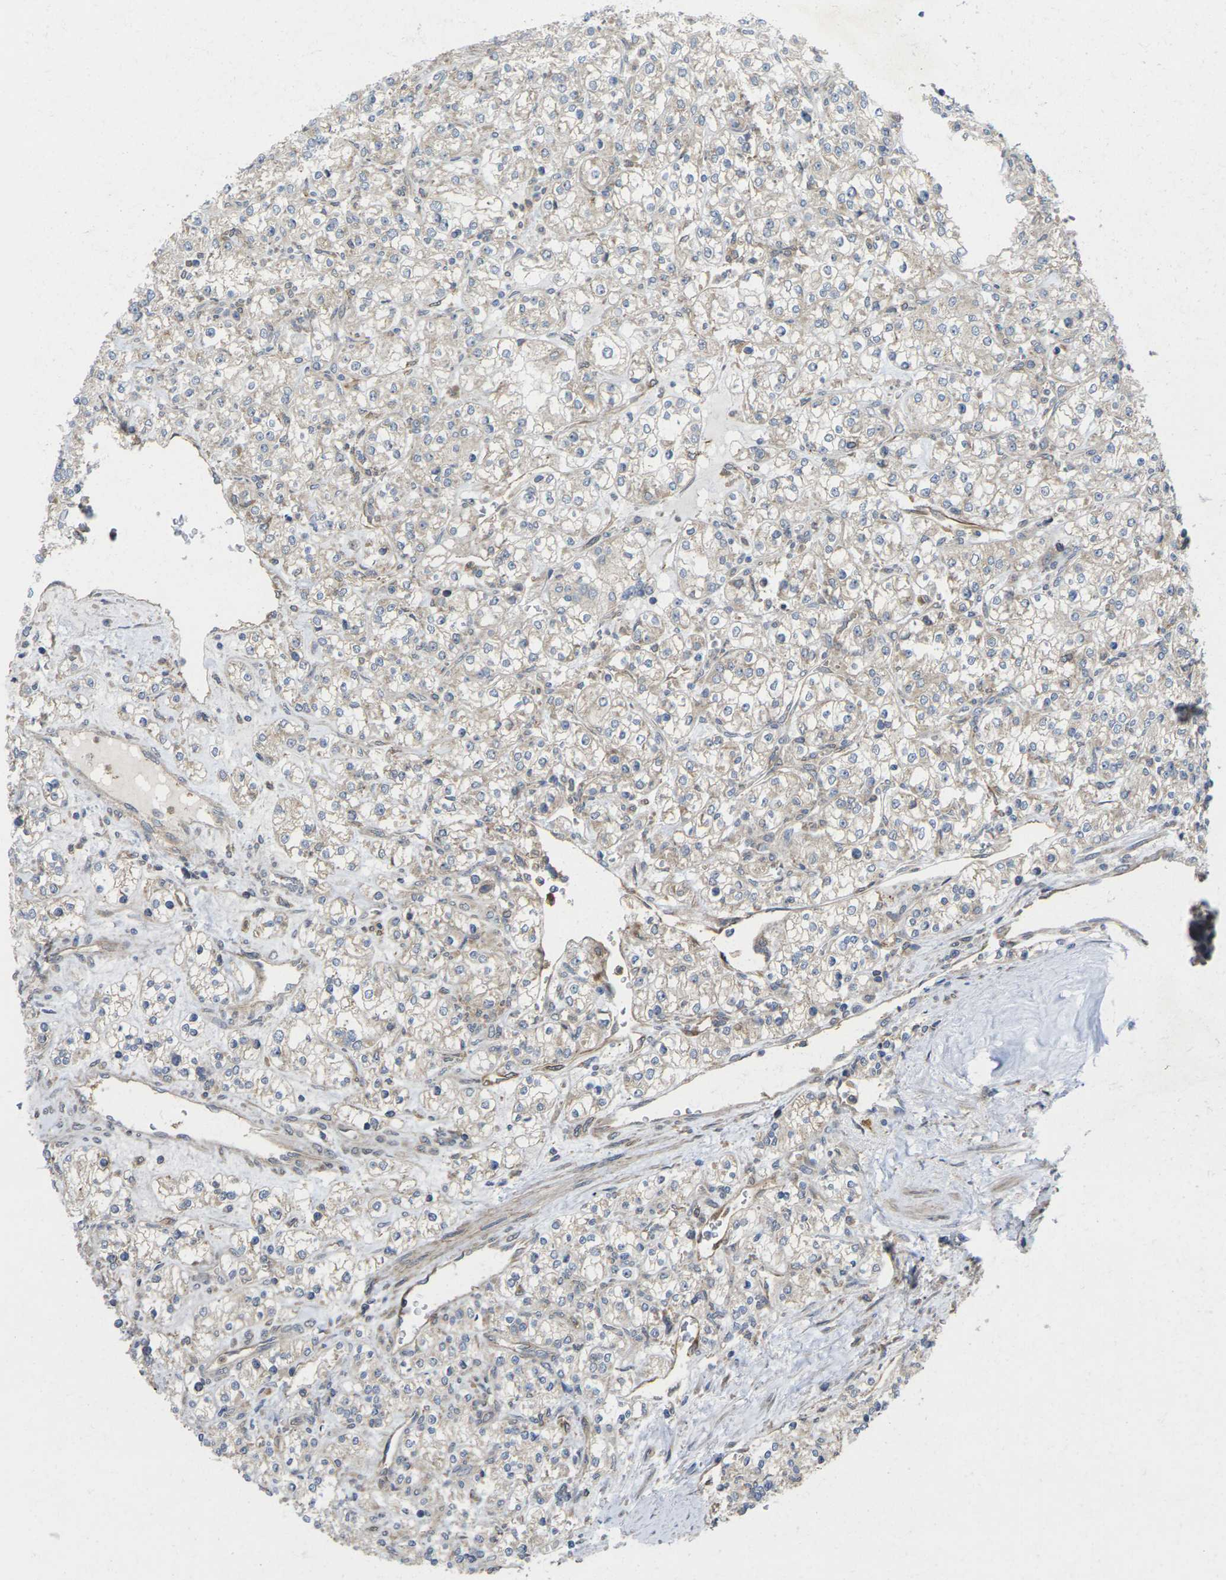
{"staining": {"intensity": "weak", "quantity": "<25%", "location": "cytoplasmic/membranous"}, "tissue": "renal cancer", "cell_type": "Tumor cells", "image_type": "cancer", "snomed": [{"axis": "morphology", "description": "Adenocarcinoma, NOS"}, {"axis": "topography", "description": "Kidney"}], "caption": "Micrograph shows no protein staining in tumor cells of adenocarcinoma (renal) tissue.", "gene": "TIAM1", "patient": {"sex": "male", "age": 77}}